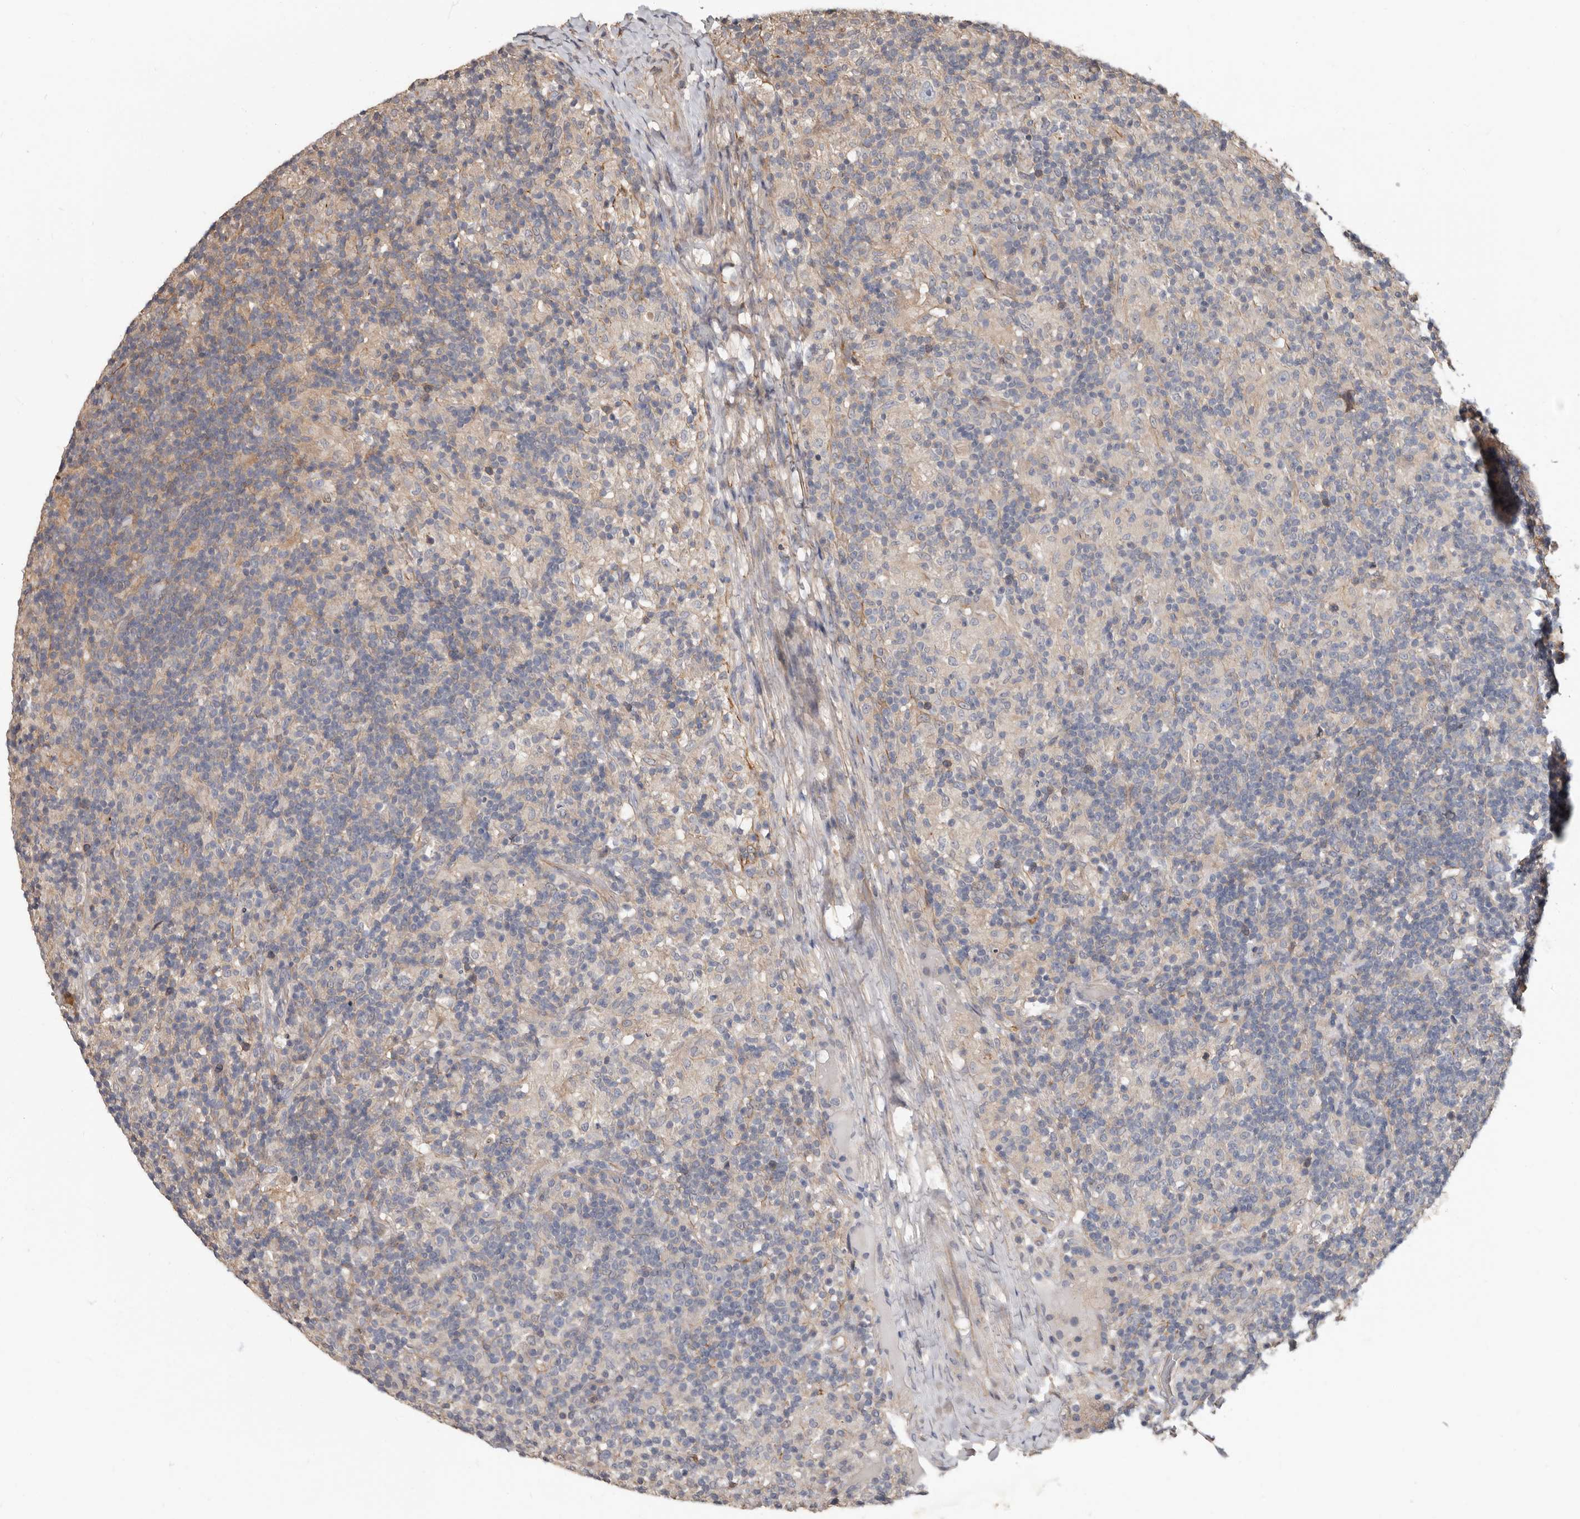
{"staining": {"intensity": "negative", "quantity": "none", "location": "none"}, "tissue": "lymphoma", "cell_type": "Tumor cells", "image_type": "cancer", "snomed": [{"axis": "morphology", "description": "Hodgkin's disease, NOS"}, {"axis": "topography", "description": "Lymph node"}], "caption": "Immunohistochemistry (IHC) histopathology image of human Hodgkin's disease stained for a protein (brown), which reveals no staining in tumor cells.", "gene": "MRPL18", "patient": {"sex": "male", "age": 70}}